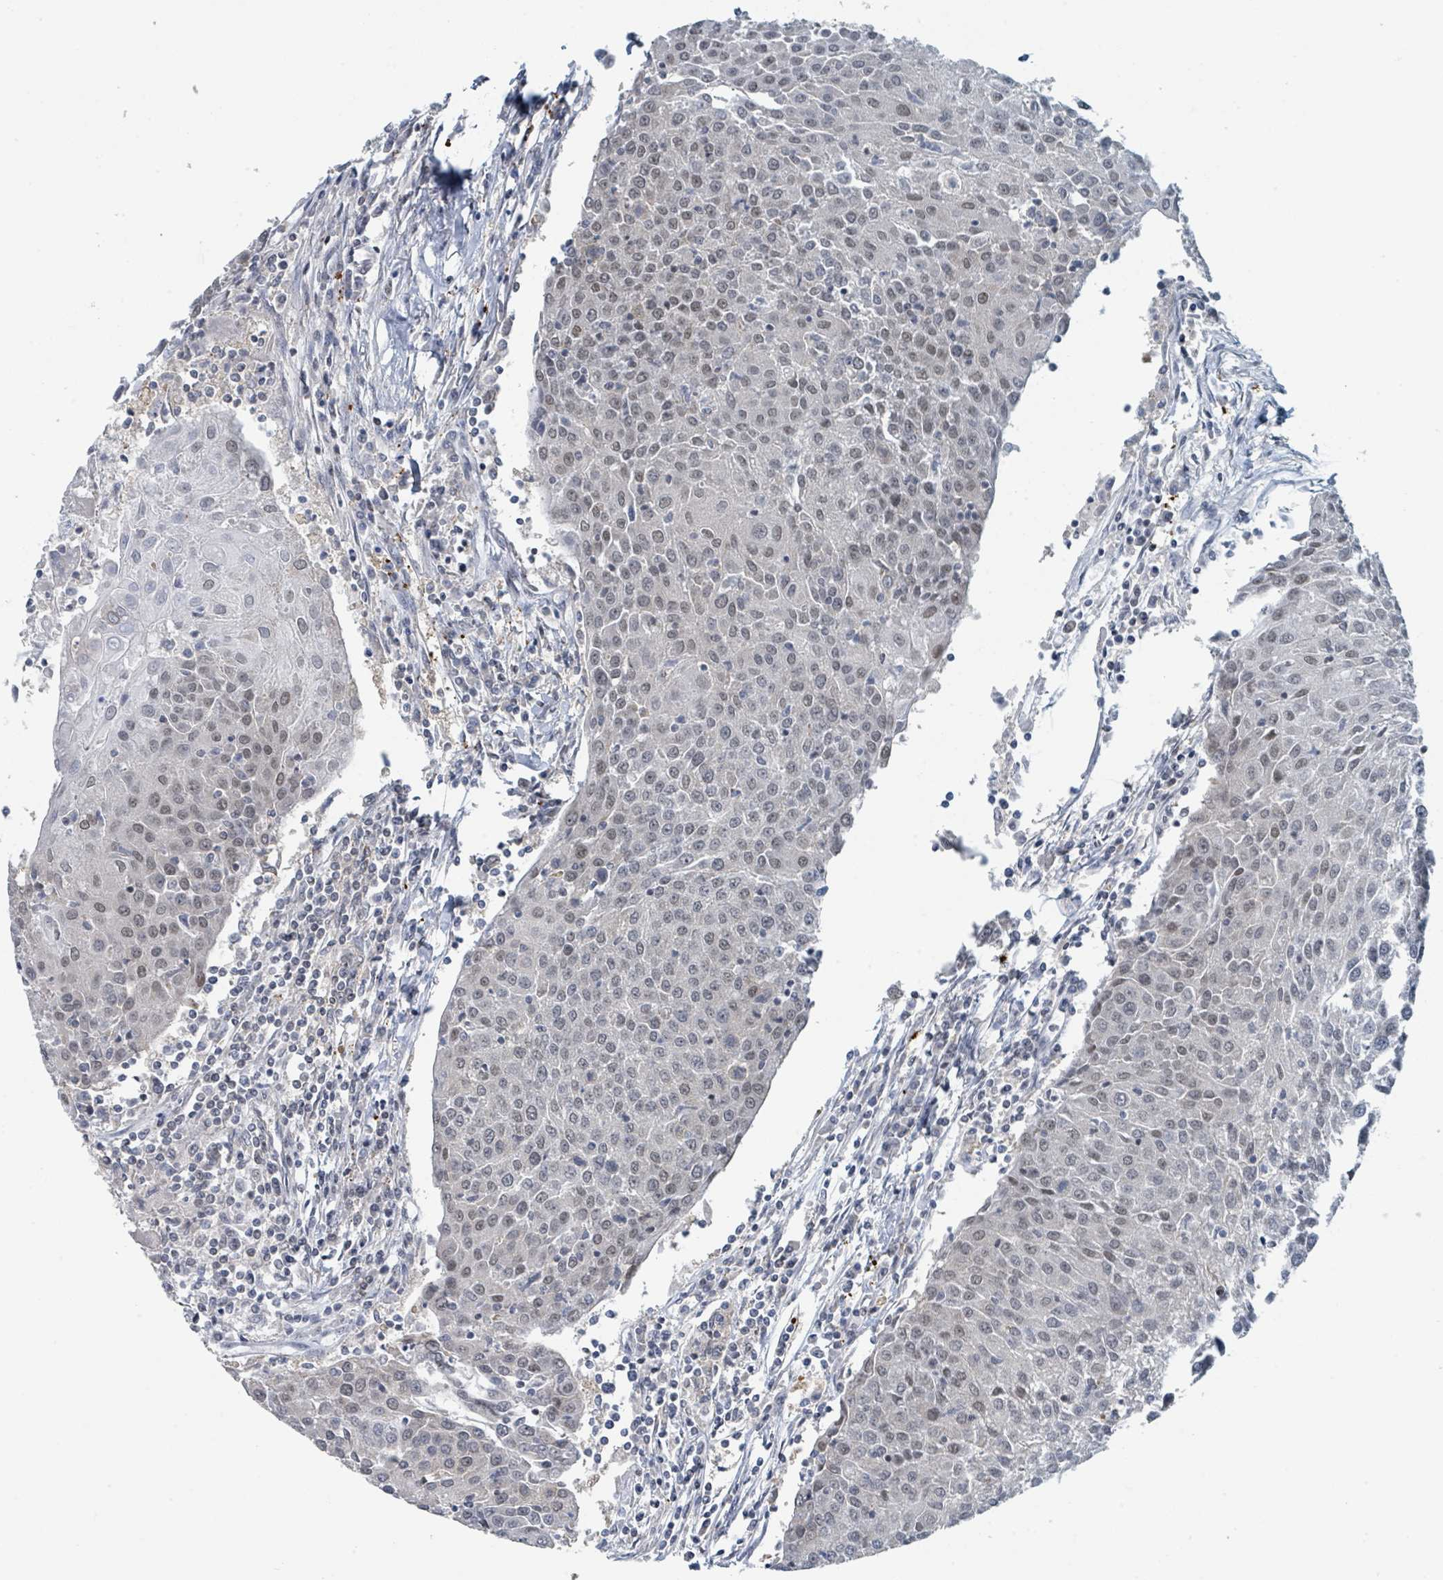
{"staining": {"intensity": "weak", "quantity": "25%-75%", "location": "nuclear"}, "tissue": "urothelial cancer", "cell_type": "Tumor cells", "image_type": "cancer", "snomed": [{"axis": "morphology", "description": "Urothelial carcinoma, High grade"}, {"axis": "topography", "description": "Urinary bladder"}], "caption": "There is low levels of weak nuclear staining in tumor cells of urothelial carcinoma (high-grade), as demonstrated by immunohistochemical staining (brown color).", "gene": "ANKRD55", "patient": {"sex": "female", "age": 85}}